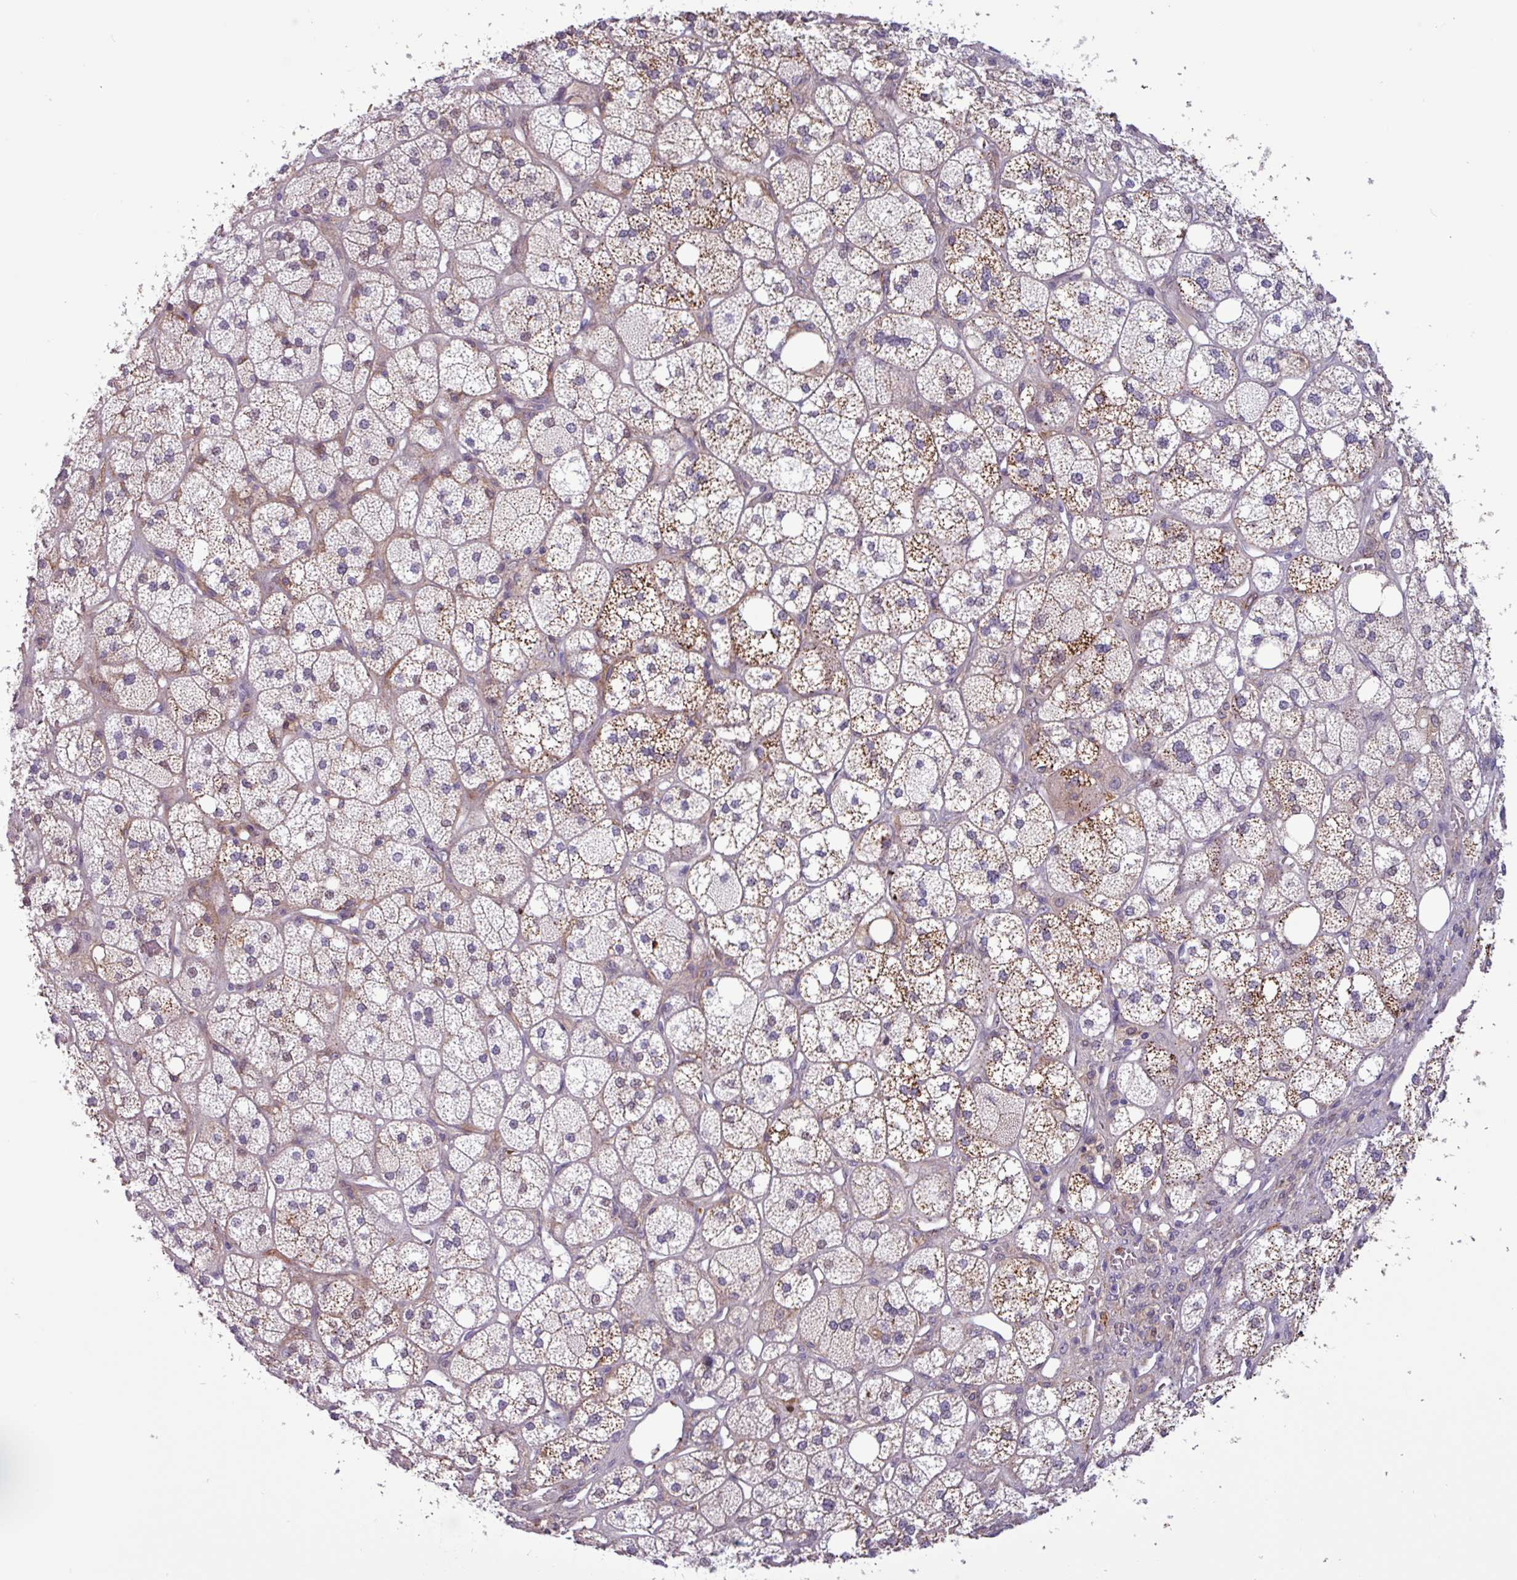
{"staining": {"intensity": "moderate", "quantity": "<25%", "location": "cytoplasmic/membranous"}, "tissue": "adrenal gland", "cell_type": "Glandular cells", "image_type": "normal", "snomed": [{"axis": "morphology", "description": "Normal tissue, NOS"}, {"axis": "topography", "description": "Adrenal gland"}], "caption": "Brown immunohistochemical staining in benign adrenal gland demonstrates moderate cytoplasmic/membranous expression in approximately <25% of glandular cells. The staining was performed using DAB to visualize the protein expression in brown, while the nuclei were stained in blue with hematoxylin (Magnification: 20x).", "gene": "PCED1A", "patient": {"sex": "male", "age": 61}}